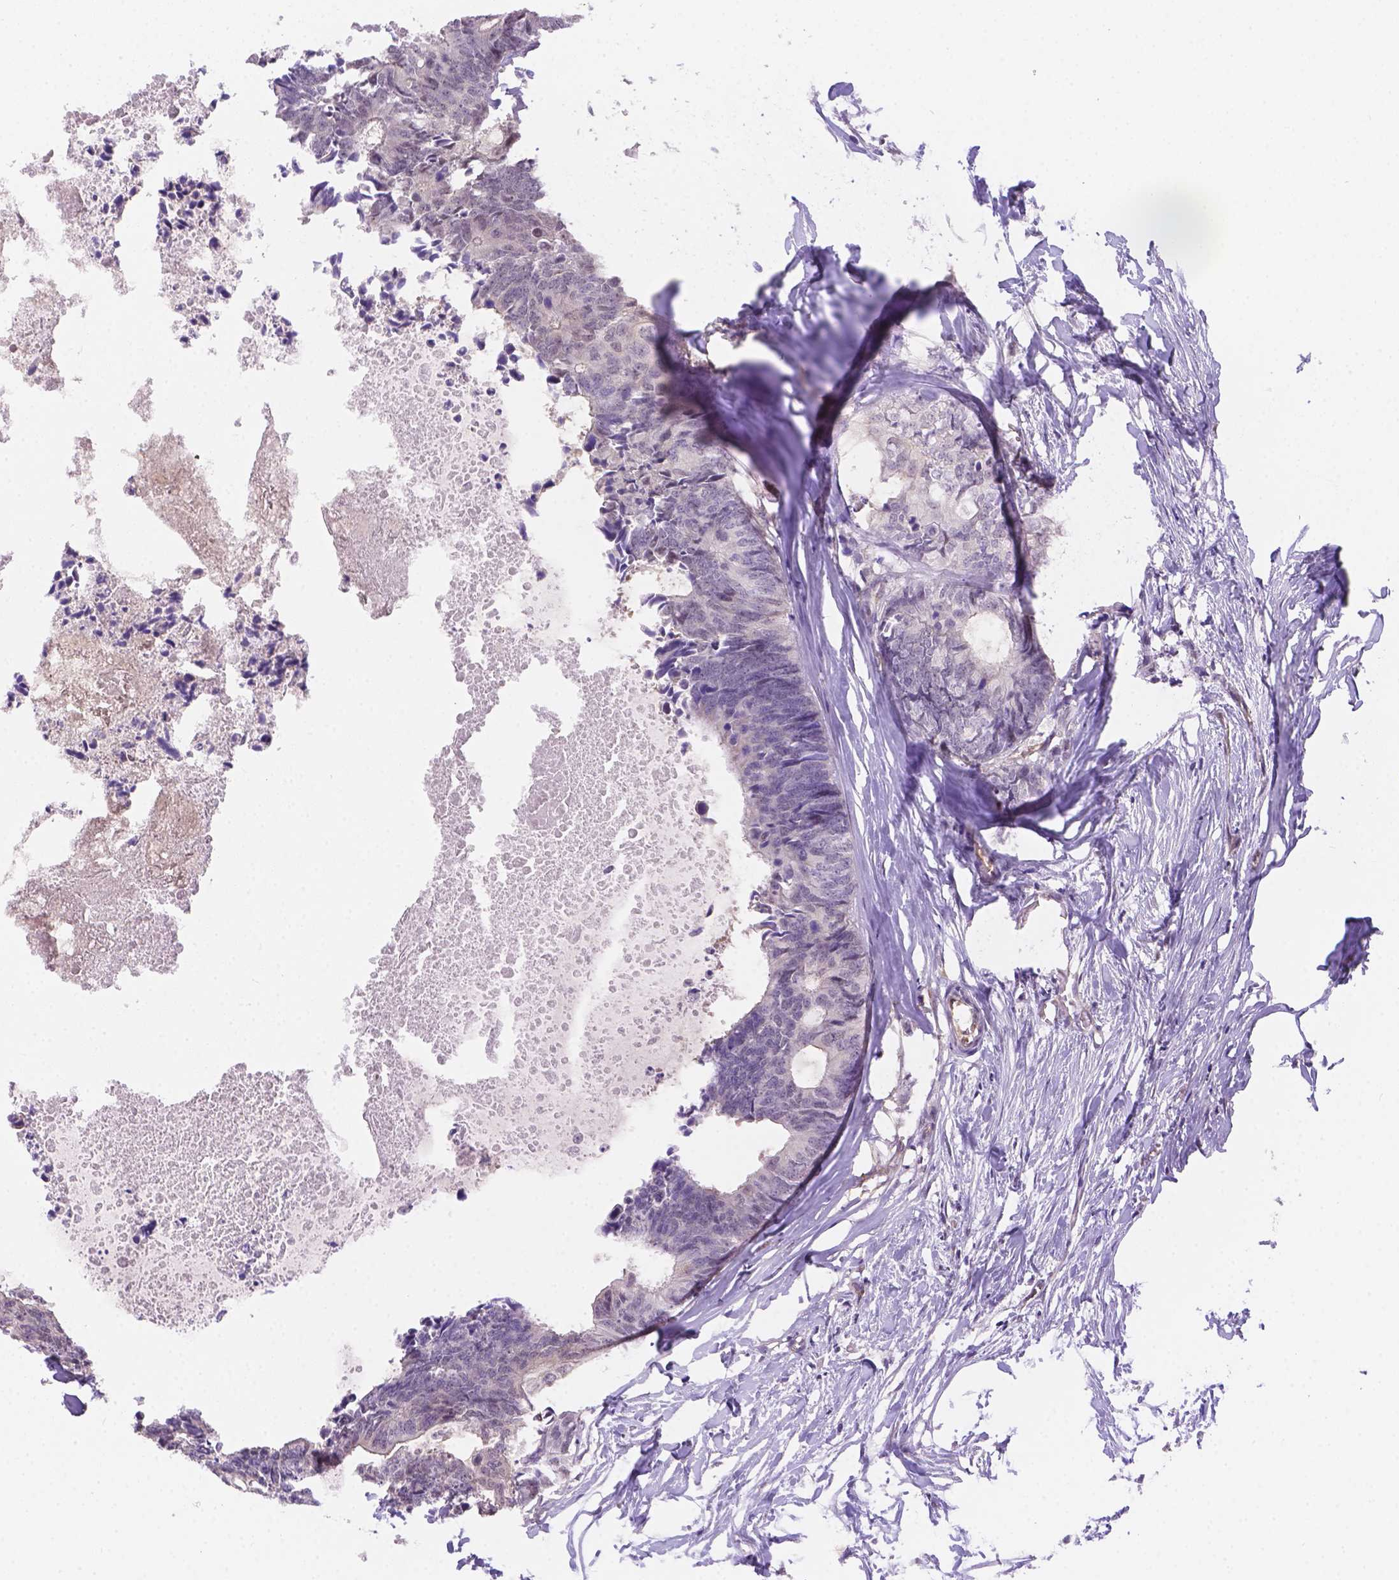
{"staining": {"intensity": "negative", "quantity": "none", "location": "none"}, "tissue": "colorectal cancer", "cell_type": "Tumor cells", "image_type": "cancer", "snomed": [{"axis": "morphology", "description": "Adenocarcinoma, NOS"}, {"axis": "topography", "description": "Colon"}, {"axis": "topography", "description": "Rectum"}], "caption": "IHC micrograph of human colorectal adenocarcinoma stained for a protein (brown), which displays no positivity in tumor cells.", "gene": "NXPE2", "patient": {"sex": "male", "age": 57}}